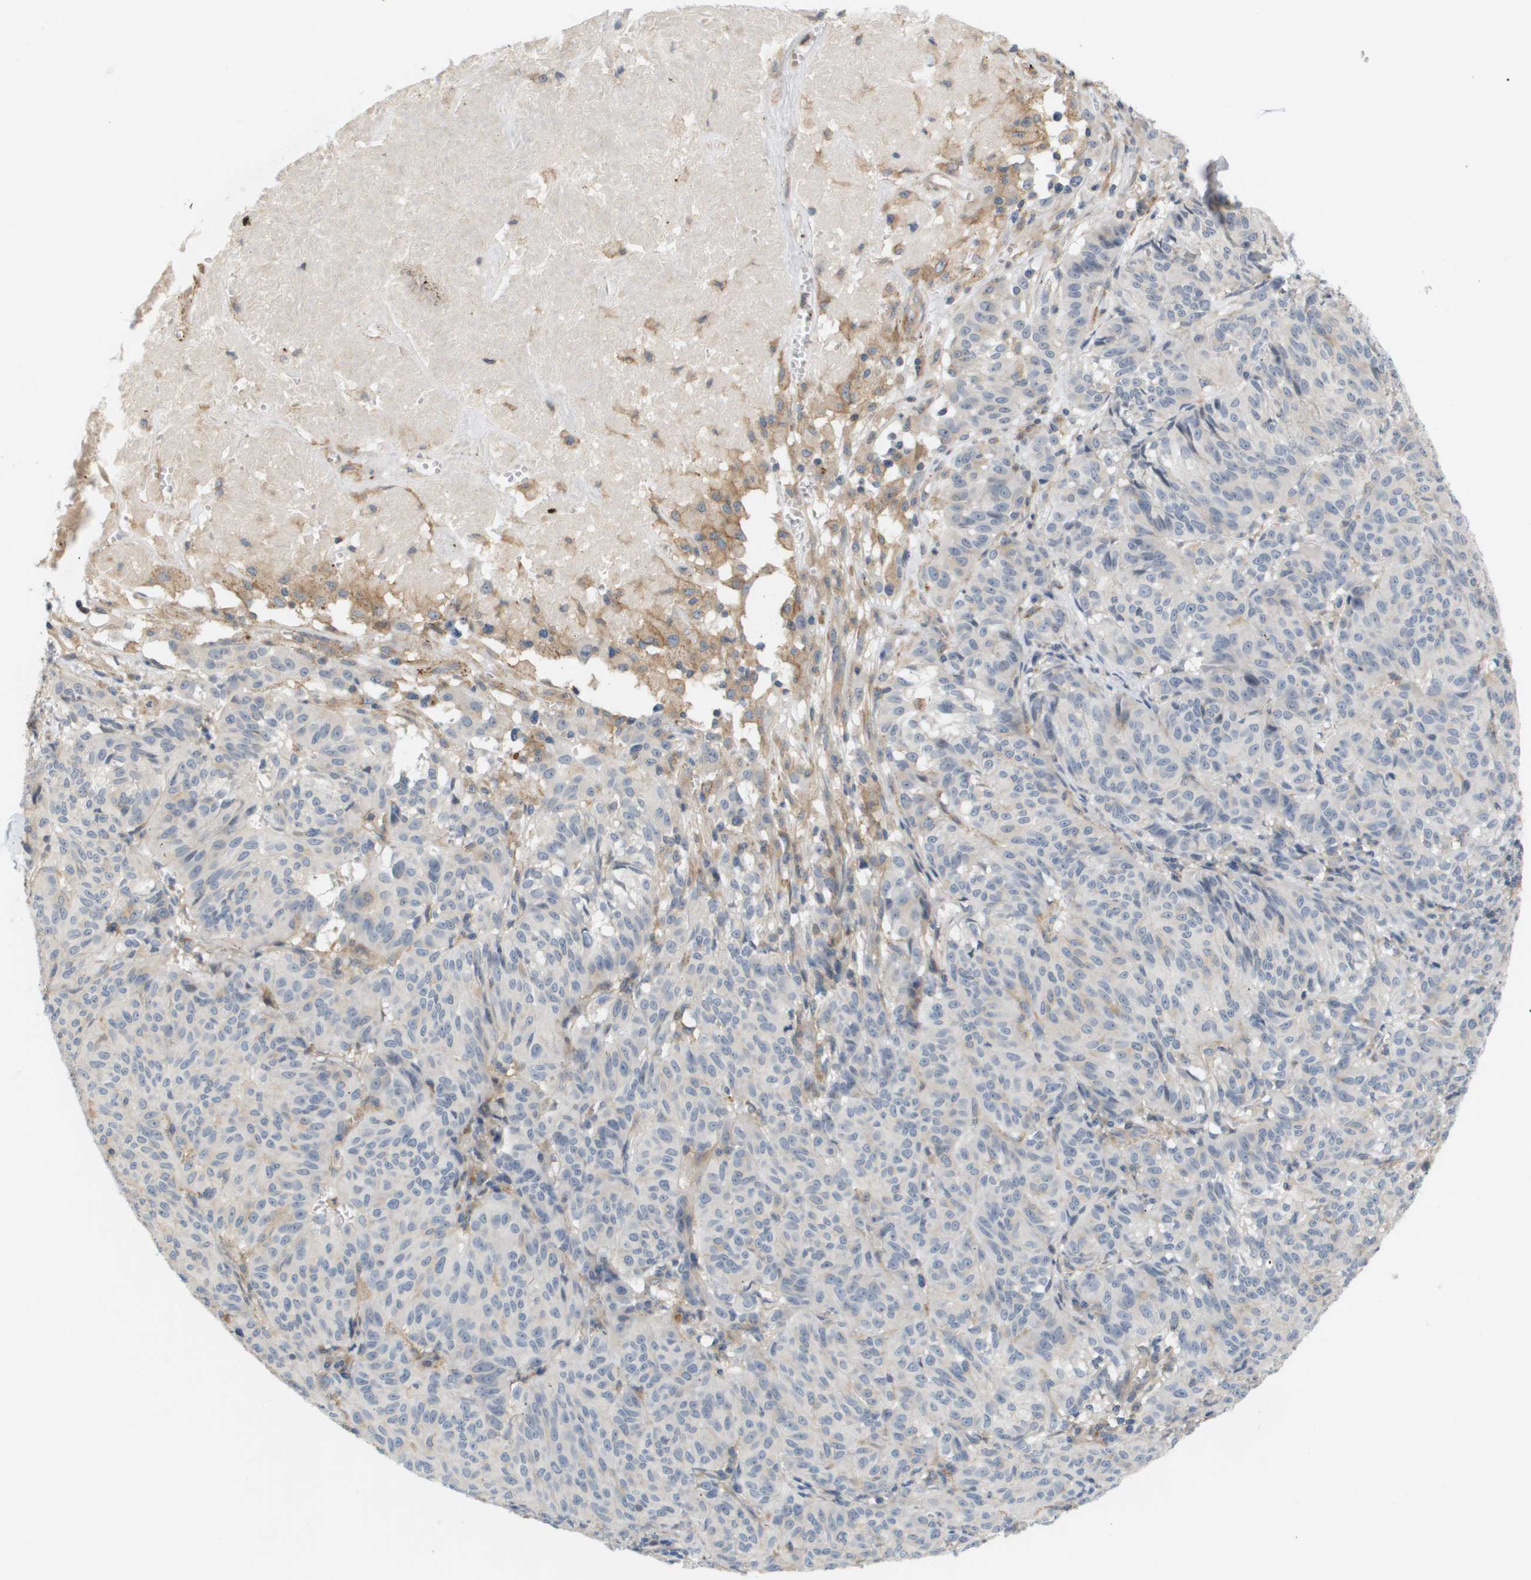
{"staining": {"intensity": "negative", "quantity": "none", "location": "none"}, "tissue": "melanoma", "cell_type": "Tumor cells", "image_type": "cancer", "snomed": [{"axis": "morphology", "description": "Malignant melanoma, NOS"}, {"axis": "topography", "description": "Skin"}], "caption": "Immunohistochemistry of malignant melanoma reveals no staining in tumor cells. (DAB IHC, high magnification).", "gene": "CORO2B", "patient": {"sex": "female", "age": 72}}